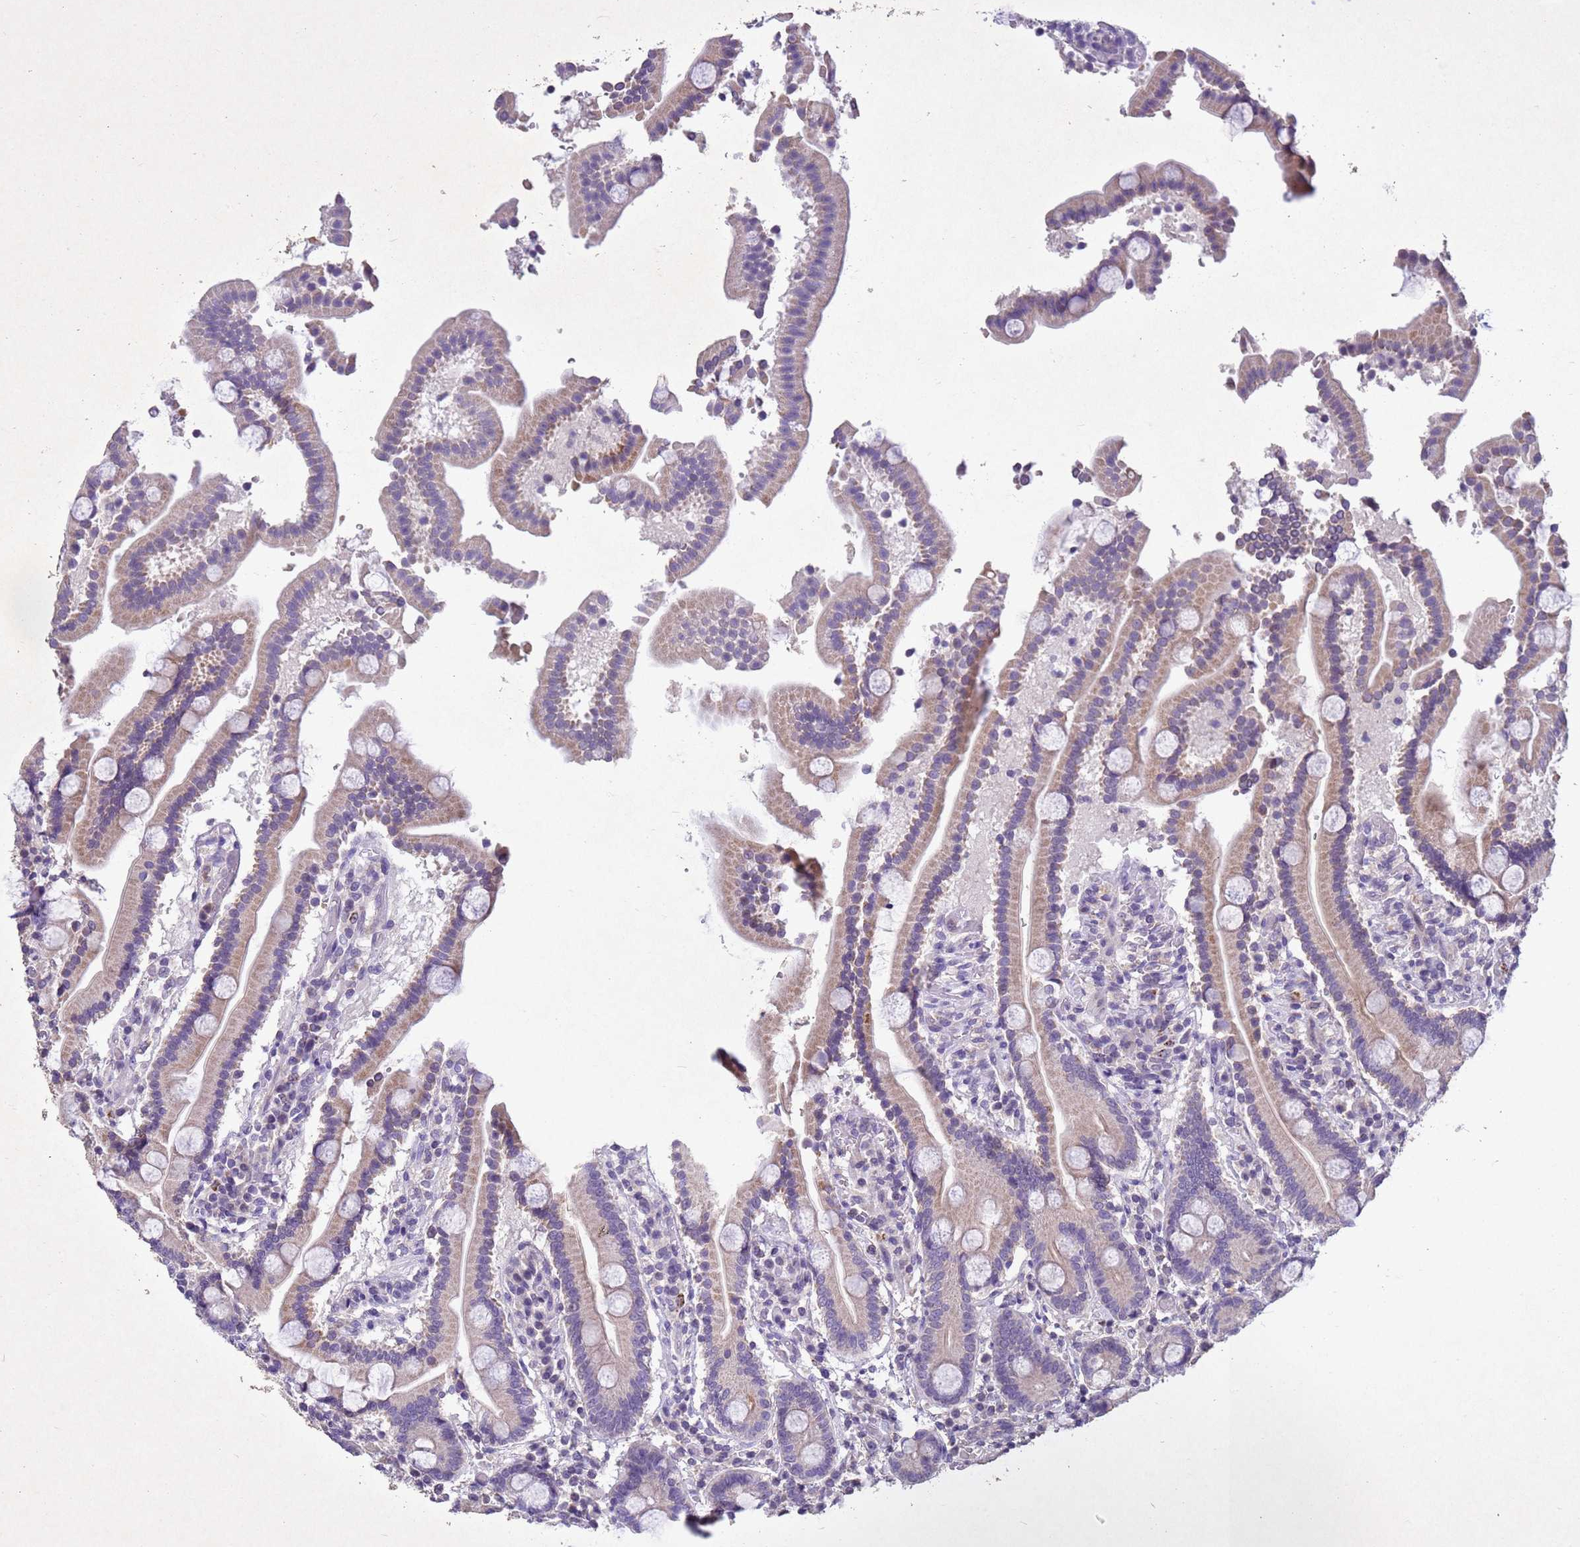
{"staining": {"intensity": "weak", "quantity": "25%-75%", "location": "cytoplasmic/membranous"}, "tissue": "duodenum", "cell_type": "Glandular cells", "image_type": "normal", "snomed": [{"axis": "morphology", "description": "Normal tissue, NOS"}, {"axis": "topography", "description": "Duodenum"}], "caption": "Immunohistochemical staining of unremarkable duodenum demonstrates weak cytoplasmic/membranous protein expression in about 25%-75% of glandular cells.", "gene": "NLRP11", "patient": {"sex": "male", "age": 55}}